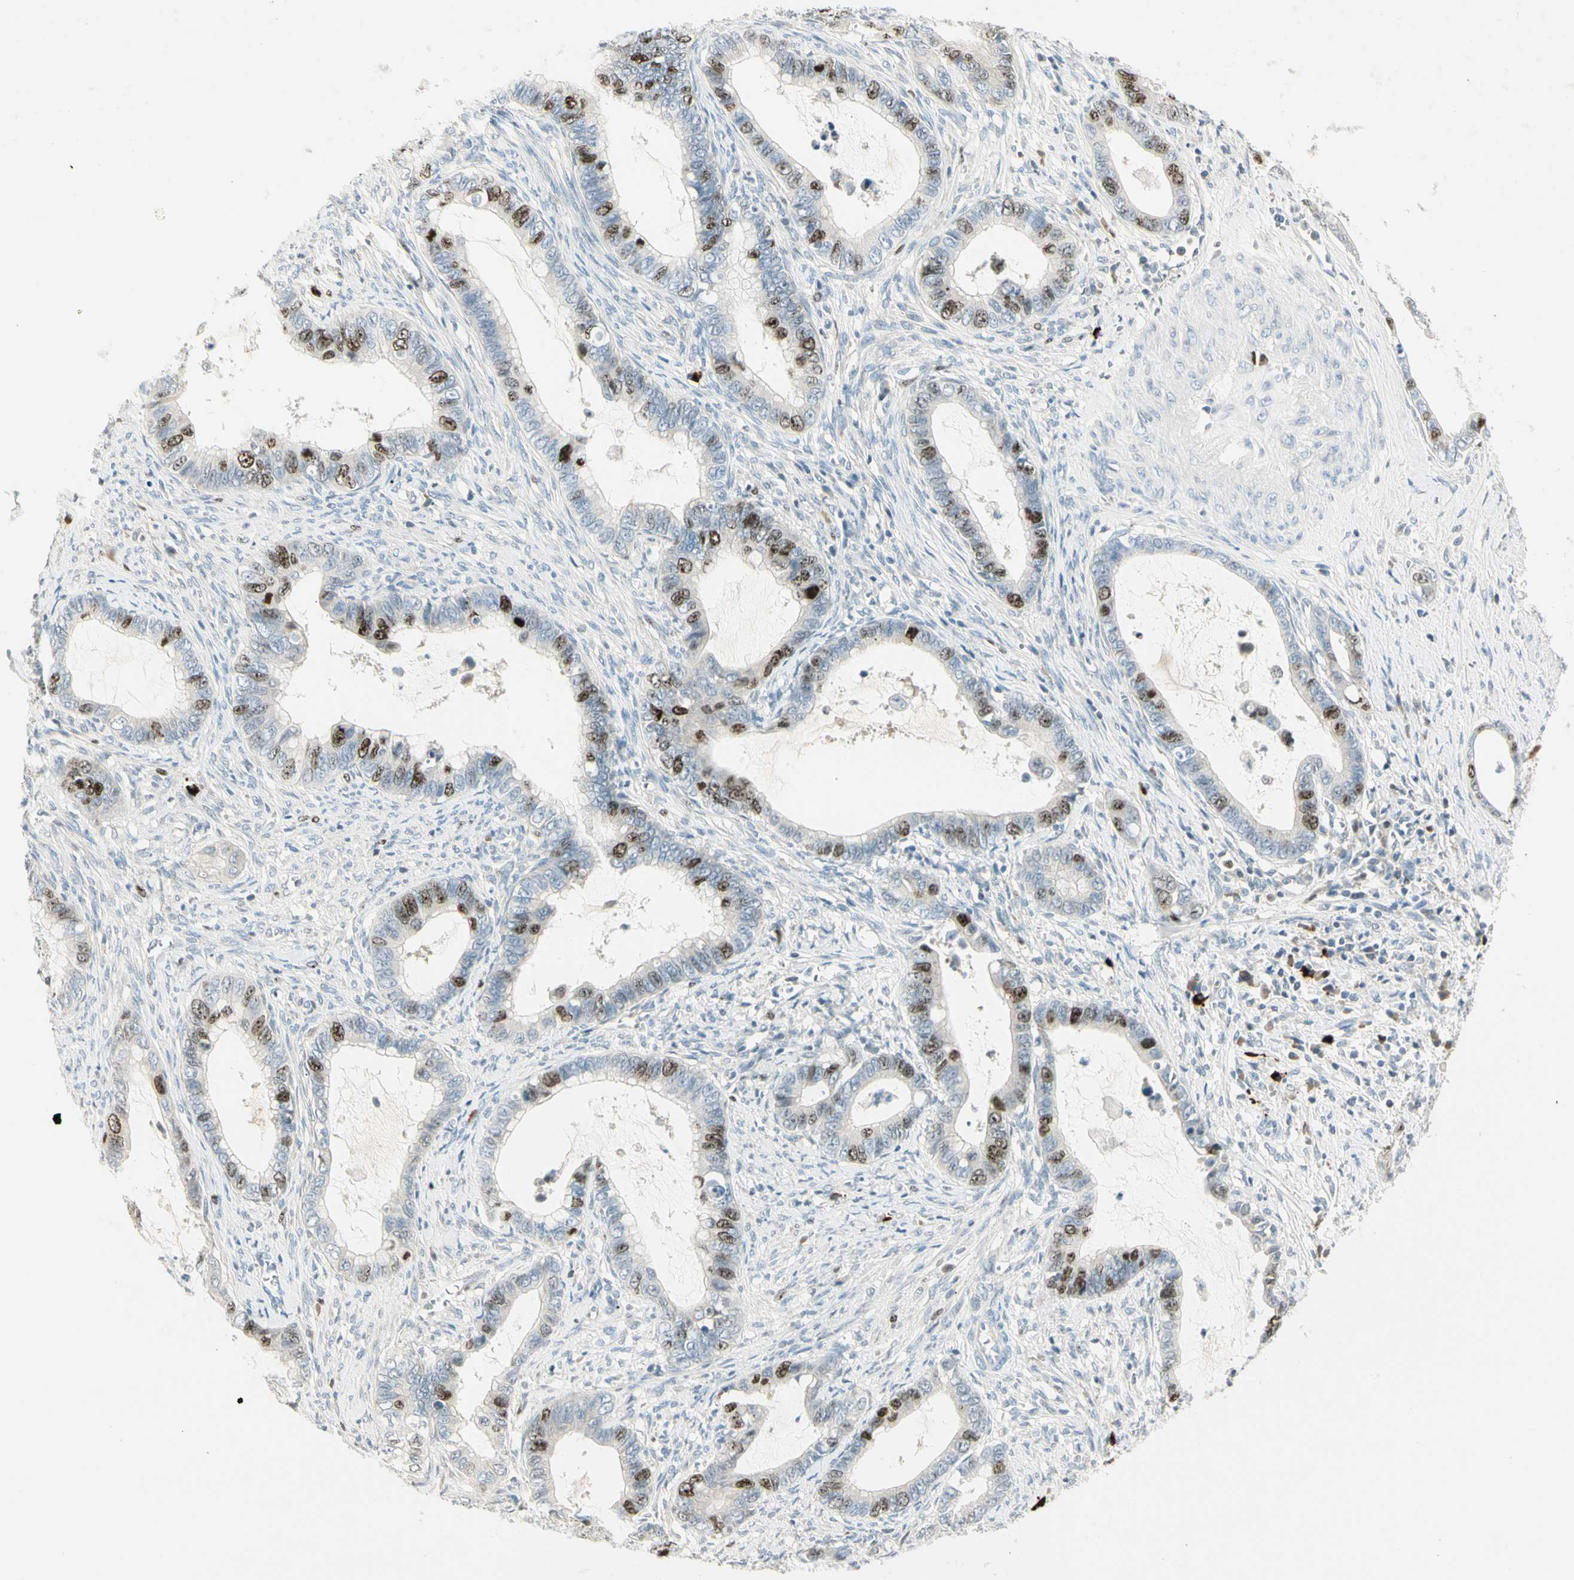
{"staining": {"intensity": "strong", "quantity": "<25%", "location": "nuclear"}, "tissue": "cervical cancer", "cell_type": "Tumor cells", "image_type": "cancer", "snomed": [{"axis": "morphology", "description": "Adenocarcinoma, NOS"}, {"axis": "topography", "description": "Cervix"}], "caption": "IHC (DAB) staining of cervical cancer (adenocarcinoma) demonstrates strong nuclear protein positivity in about <25% of tumor cells.", "gene": "PITX1", "patient": {"sex": "female", "age": 44}}